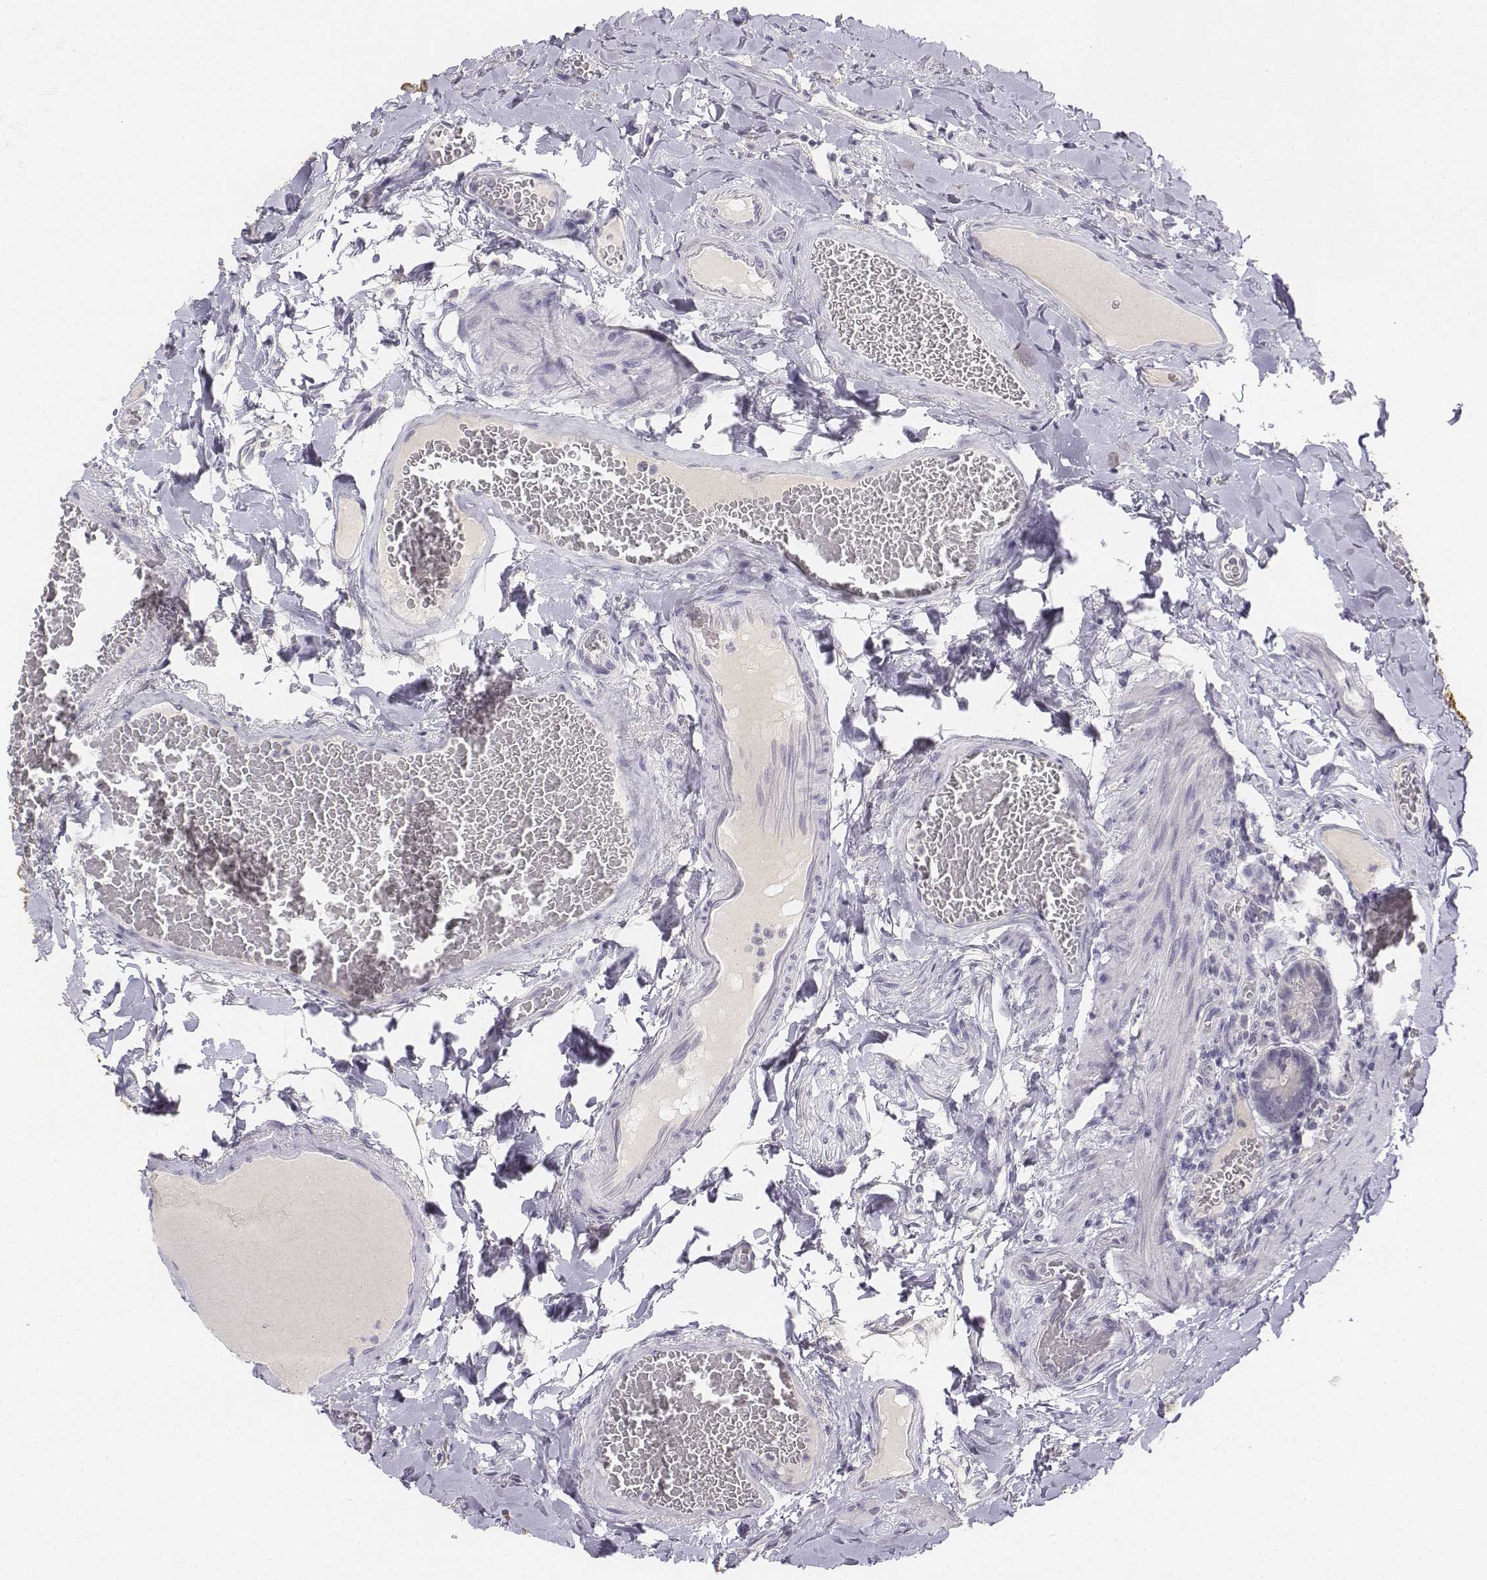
{"staining": {"intensity": "moderate", "quantity": "<25%", "location": "cytoplasmic/membranous"}, "tissue": "duodenum", "cell_type": "Glandular cells", "image_type": "normal", "snomed": [{"axis": "morphology", "description": "Normal tissue, NOS"}, {"axis": "topography", "description": "Duodenum"}], "caption": "This histopathology image demonstrates immunohistochemistry (IHC) staining of unremarkable duodenum, with low moderate cytoplasmic/membranous positivity in about <25% of glandular cells.", "gene": "UCN2", "patient": {"sex": "female", "age": 62}}